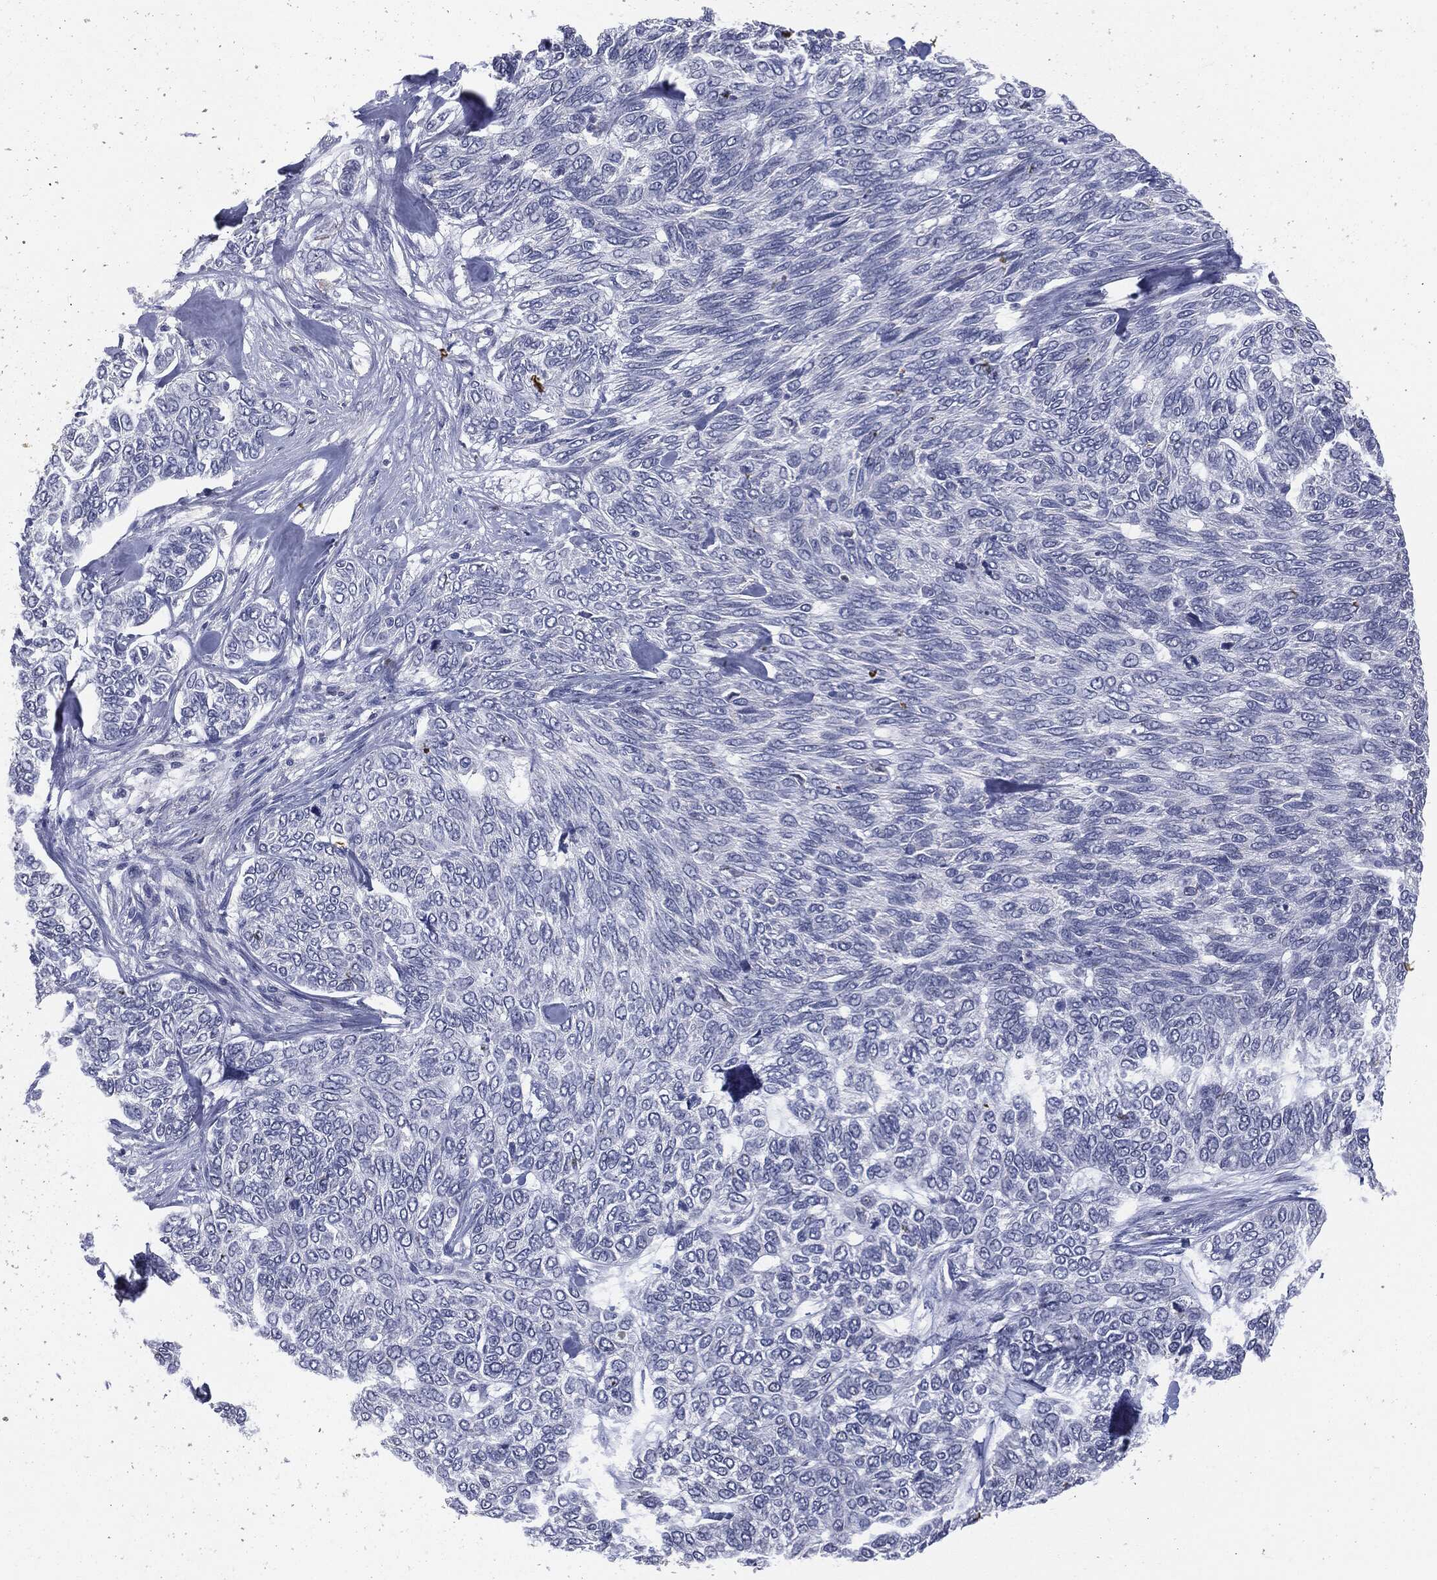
{"staining": {"intensity": "negative", "quantity": "none", "location": "none"}, "tissue": "skin cancer", "cell_type": "Tumor cells", "image_type": "cancer", "snomed": [{"axis": "morphology", "description": "Basal cell carcinoma"}, {"axis": "topography", "description": "Skin"}], "caption": "Skin cancer (basal cell carcinoma) was stained to show a protein in brown. There is no significant staining in tumor cells.", "gene": "MUC1", "patient": {"sex": "female", "age": 65}}